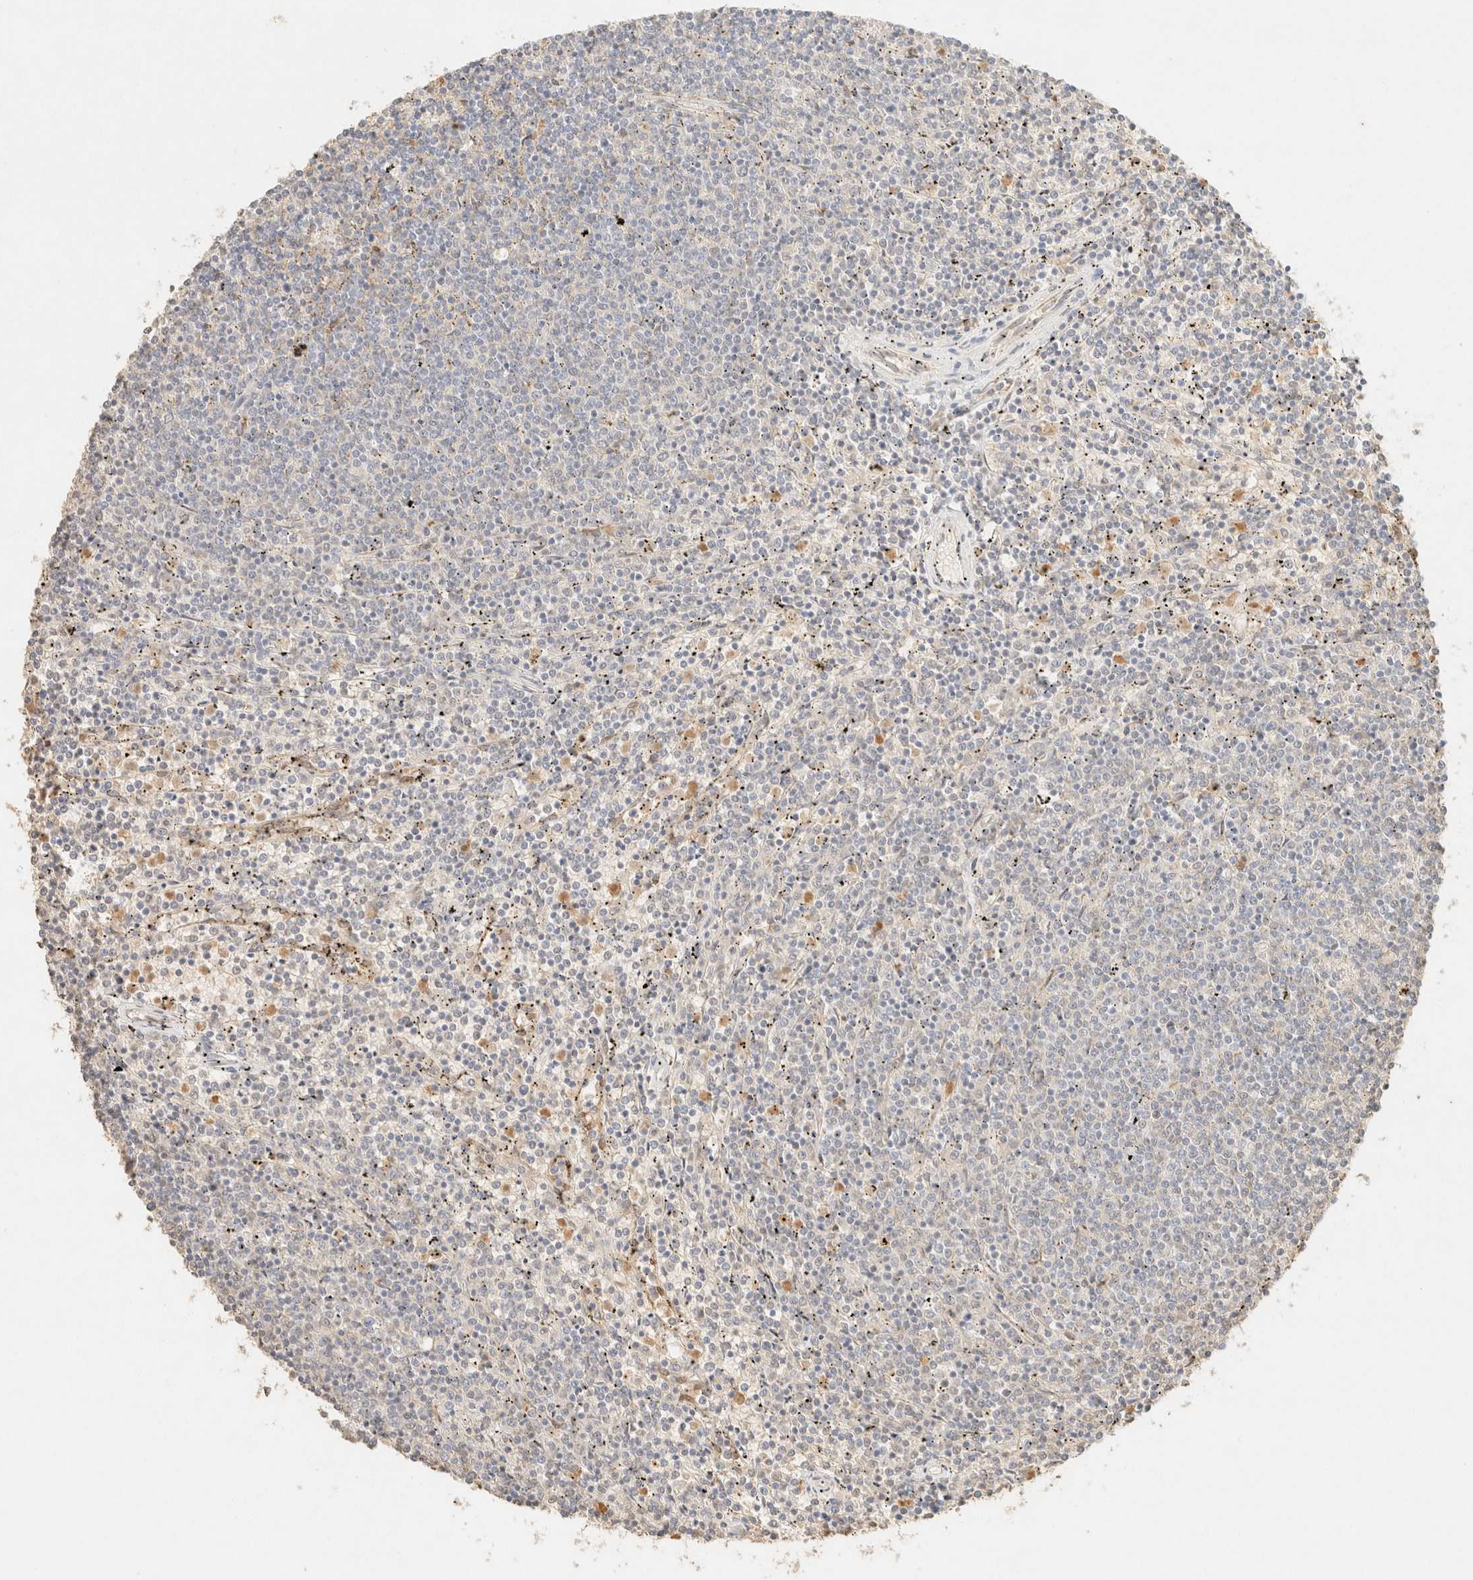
{"staining": {"intensity": "negative", "quantity": "none", "location": "none"}, "tissue": "lymphoma", "cell_type": "Tumor cells", "image_type": "cancer", "snomed": [{"axis": "morphology", "description": "Malignant lymphoma, non-Hodgkin's type, Low grade"}, {"axis": "topography", "description": "Spleen"}], "caption": "Immunohistochemical staining of human lymphoma reveals no significant positivity in tumor cells.", "gene": "S100A13", "patient": {"sex": "female", "age": 50}}